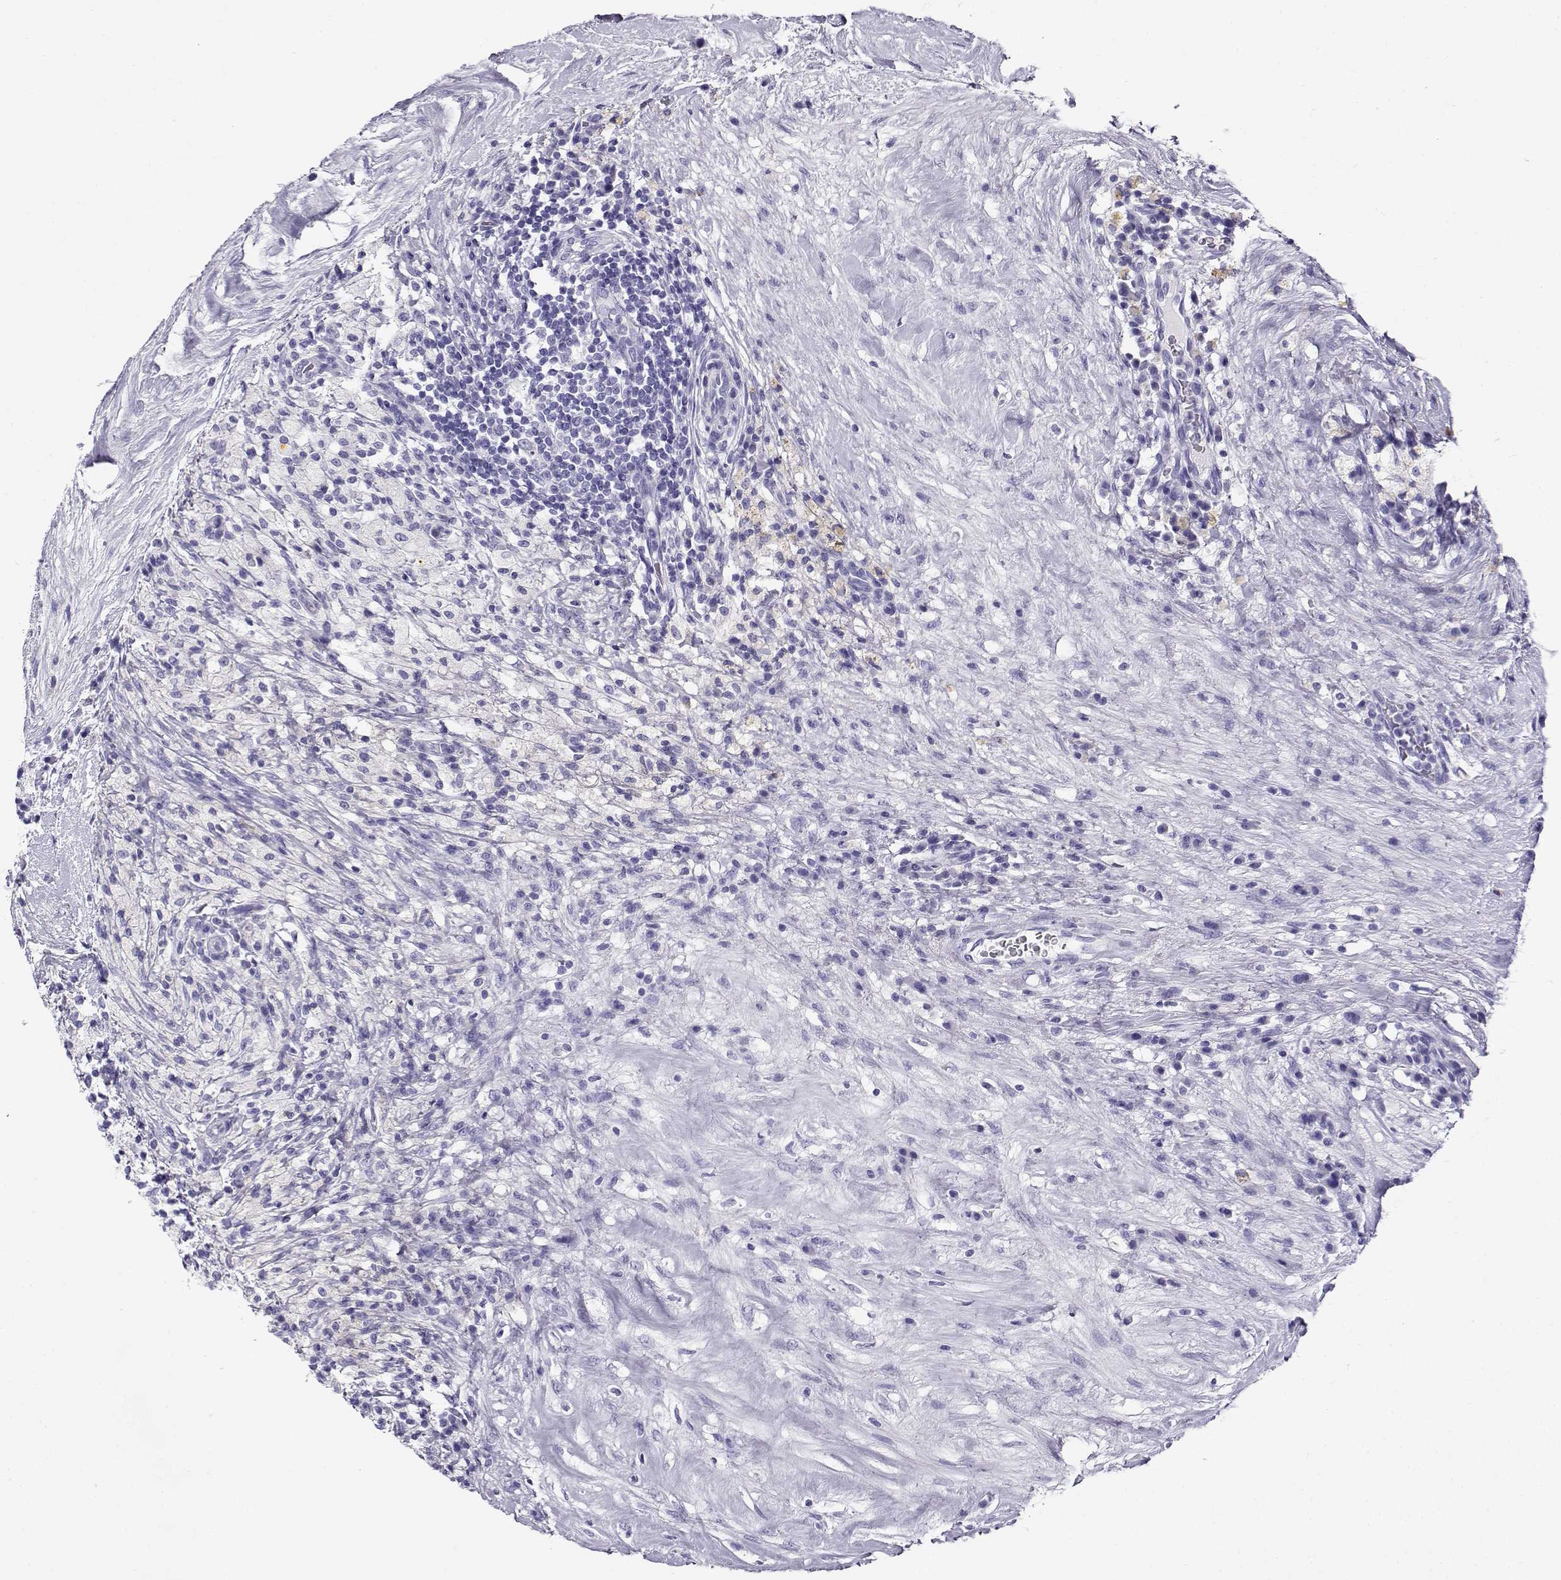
{"staining": {"intensity": "negative", "quantity": "none", "location": "none"}, "tissue": "testis cancer", "cell_type": "Tumor cells", "image_type": "cancer", "snomed": [{"axis": "morphology", "description": "Necrosis, NOS"}, {"axis": "morphology", "description": "Carcinoma, Embryonal, NOS"}, {"axis": "topography", "description": "Testis"}], "caption": "Immunohistochemical staining of embryonal carcinoma (testis) exhibits no significant expression in tumor cells.", "gene": "CABS1", "patient": {"sex": "male", "age": 19}}